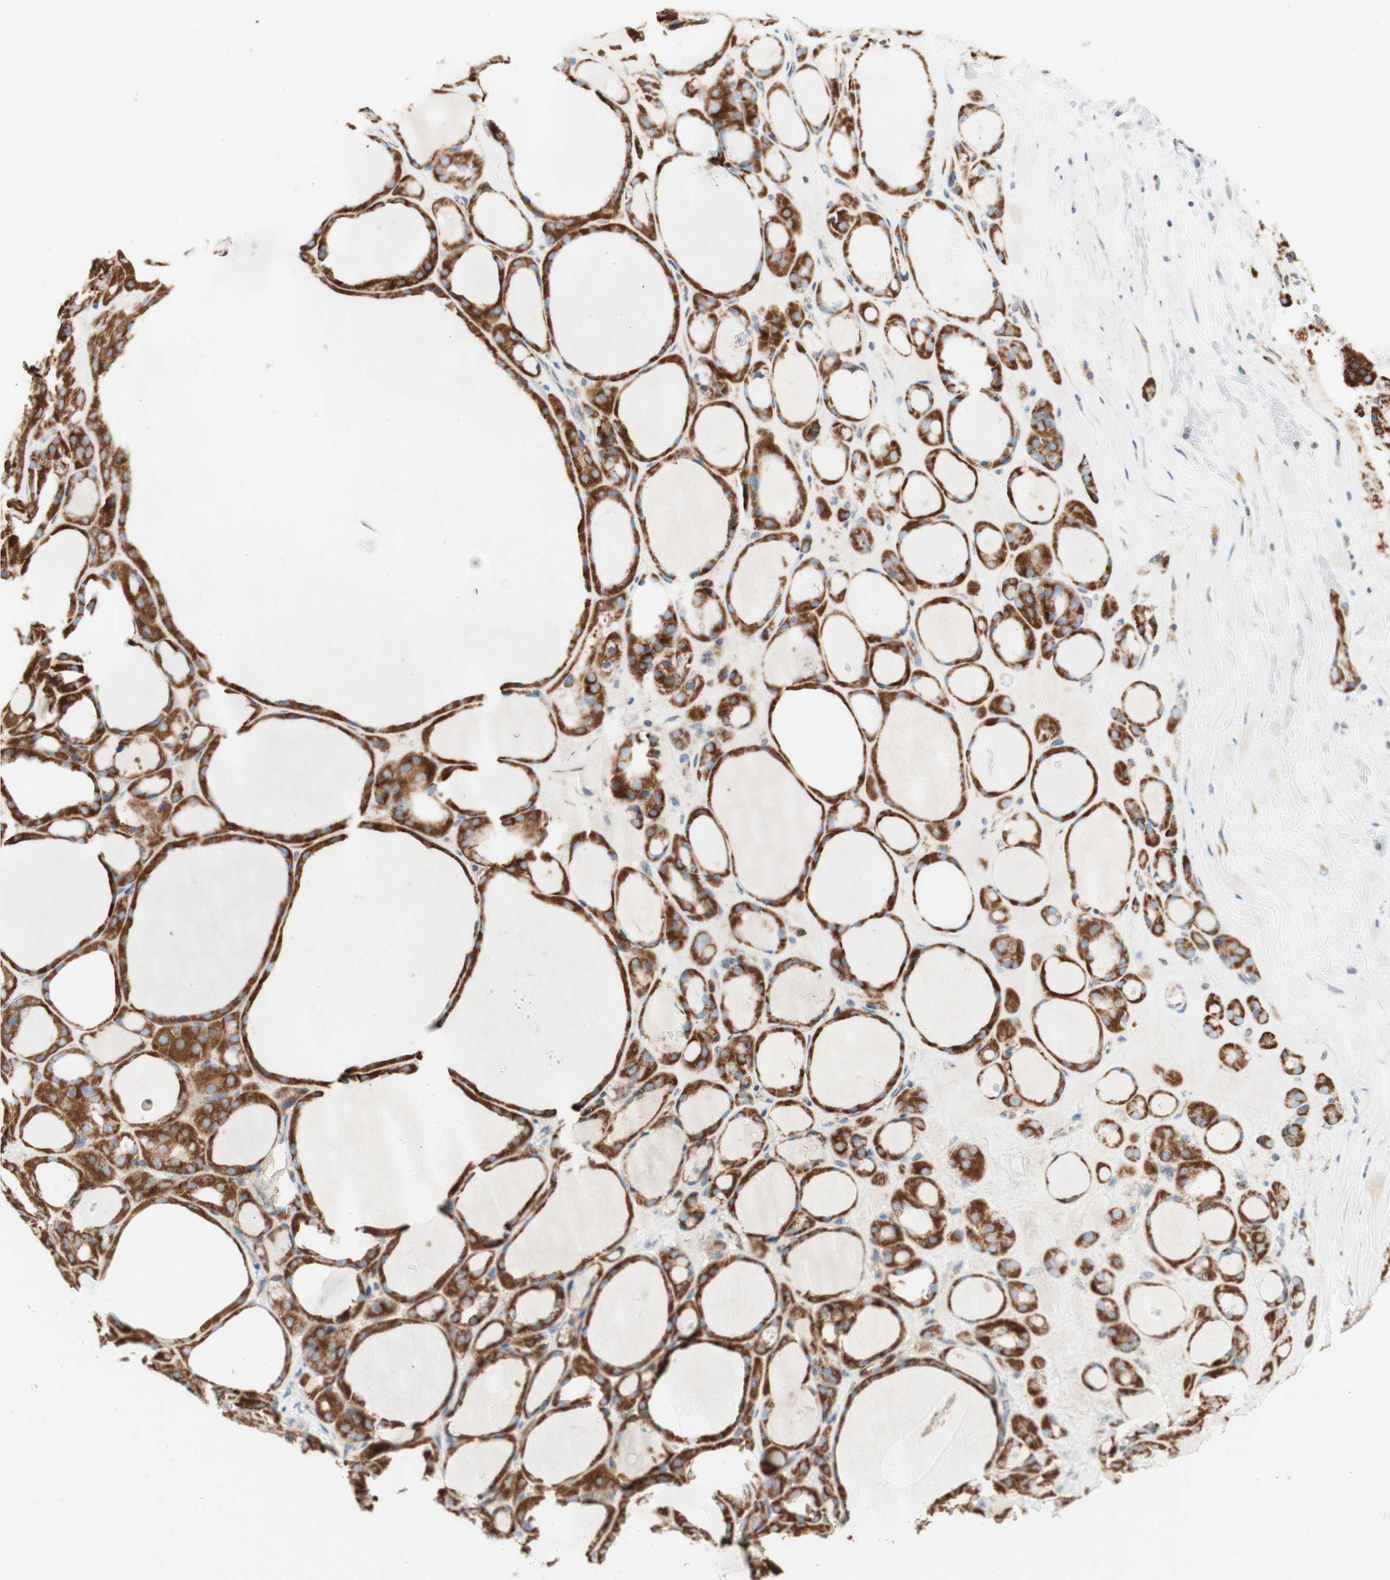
{"staining": {"intensity": "strong", "quantity": ">75%", "location": "cytoplasmic/membranous"}, "tissue": "thyroid gland", "cell_type": "Glandular cells", "image_type": "normal", "snomed": [{"axis": "morphology", "description": "Normal tissue, NOS"}, {"axis": "morphology", "description": "Carcinoma, NOS"}, {"axis": "topography", "description": "Thyroid gland"}], "caption": "Immunohistochemistry staining of normal thyroid gland, which shows high levels of strong cytoplasmic/membranous positivity in about >75% of glandular cells indicating strong cytoplasmic/membranous protein positivity. The staining was performed using DAB (3,3'-diaminobenzidine) (brown) for protein detection and nuclei were counterstained in hematoxylin (blue).", "gene": "TOMM20", "patient": {"sex": "female", "age": 86}}